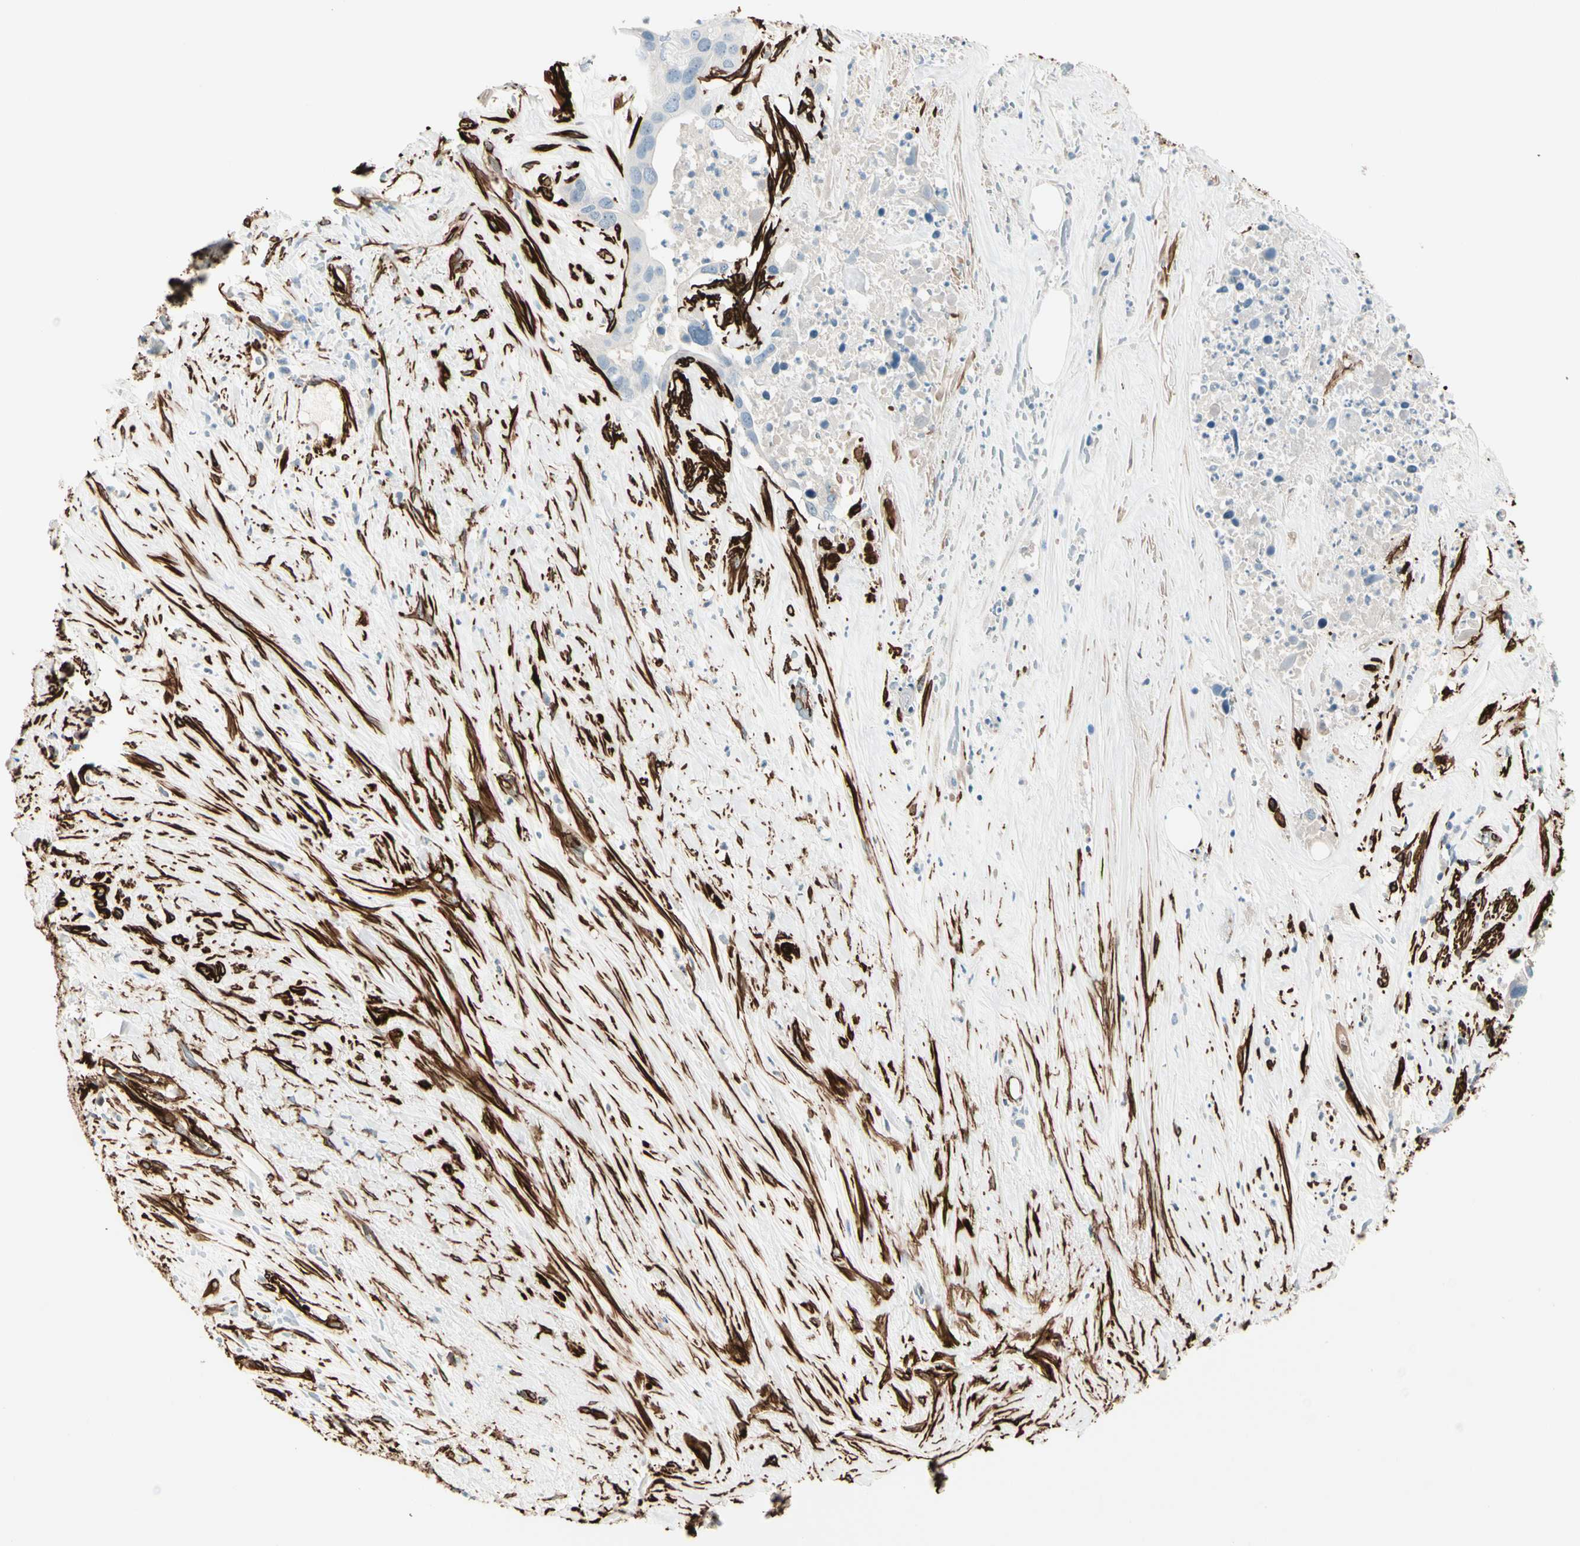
{"staining": {"intensity": "negative", "quantity": "none", "location": "none"}, "tissue": "liver cancer", "cell_type": "Tumor cells", "image_type": "cancer", "snomed": [{"axis": "morphology", "description": "Cholangiocarcinoma"}, {"axis": "topography", "description": "Liver"}], "caption": "An image of cholangiocarcinoma (liver) stained for a protein shows no brown staining in tumor cells. (Stains: DAB (3,3'-diaminobenzidine) IHC with hematoxylin counter stain, Microscopy: brightfield microscopy at high magnification).", "gene": "CALD1", "patient": {"sex": "female", "age": 65}}